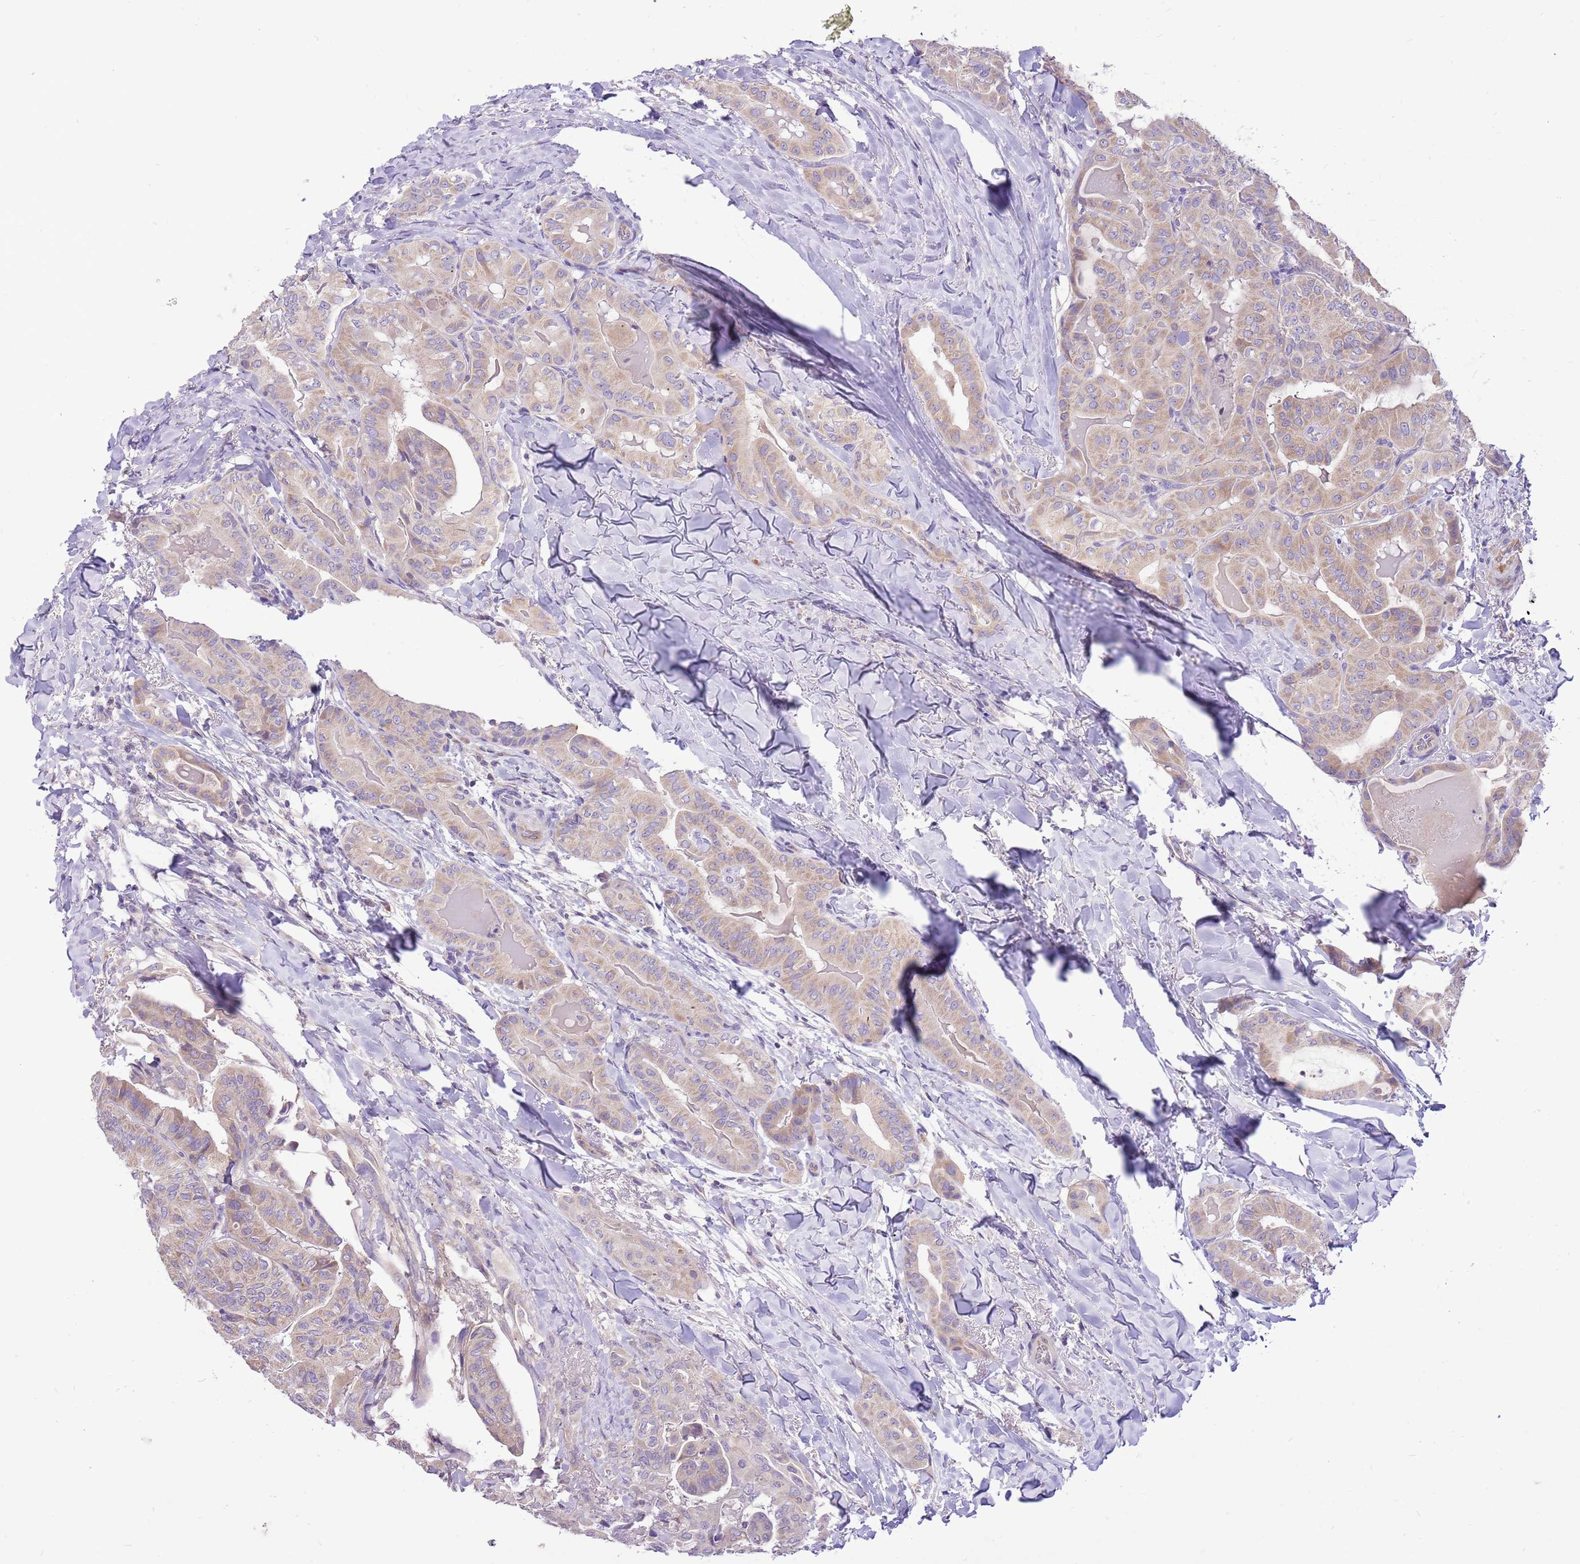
{"staining": {"intensity": "weak", "quantity": "25%-75%", "location": "cytoplasmic/membranous"}, "tissue": "thyroid cancer", "cell_type": "Tumor cells", "image_type": "cancer", "snomed": [{"axis": "morphology", "description": "Papillary adenocarcinoma, NOS"}, {"axis": "topography", "description": "Thyroid gland"}], "caption": "Protein expression analysis of thyroid papillary adenocarcinoma exhibits weak cytoplasmic/membranous positivity in about 25%-75% of tumor cells.", "gene": "GLCE", "patient": {"sex": "female", "age": 68}}